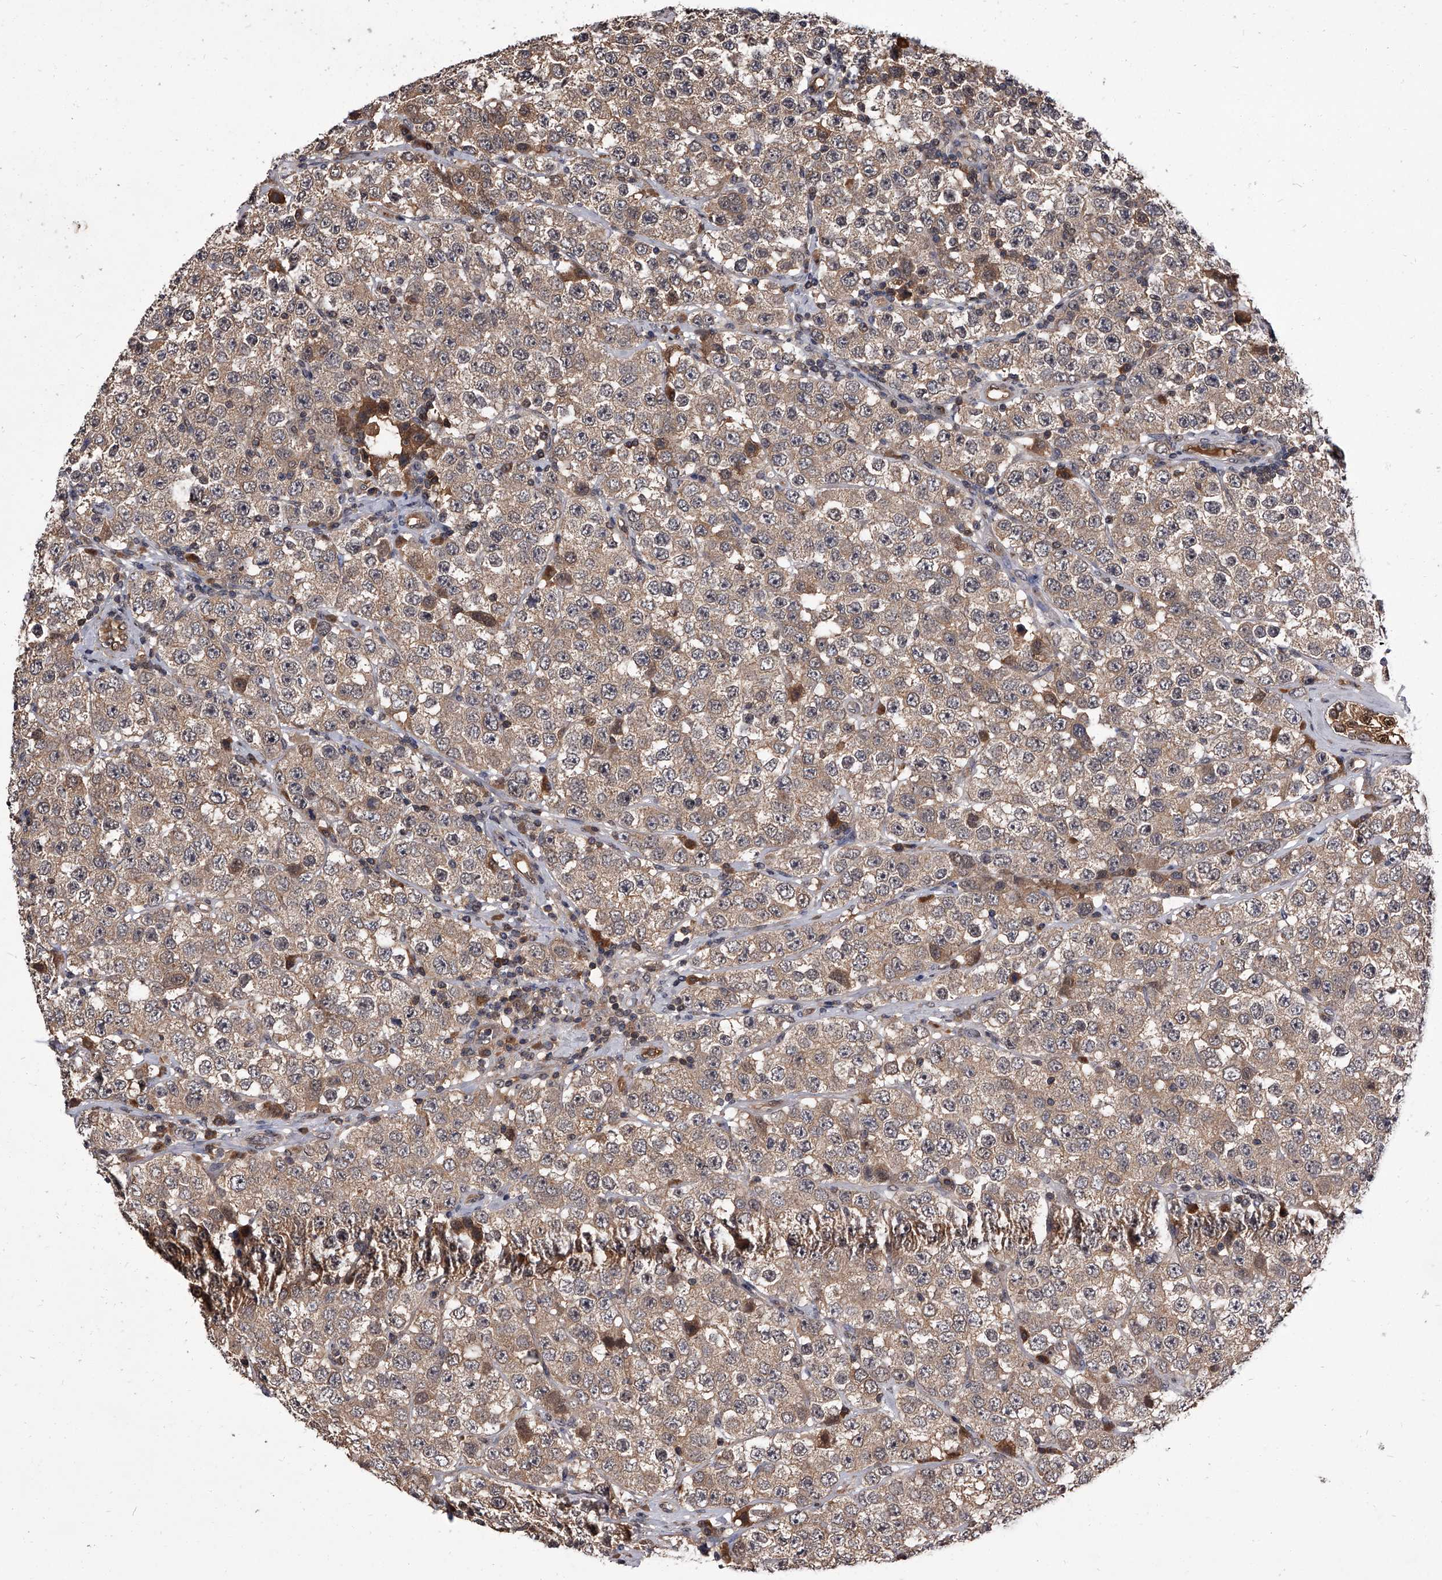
{"staining": {"intensity": "weak", "quantity": ">75%", "location": "cytoplasmic/membranous"}, "tissue": "testis cancer", "cell_type": "Tumor cells", "image_type": "cancer", "snomed": [{"axis": "morphology", "description": "Seminoma, NOS"}, {"axis": "topography", "description": "Testis"}], "caption": "The immunohistochemical stain highlights weak cytoplasmic/membranous positivity in tumor cells of testis cancer (seminoma) tissue.", "gene": "SLC18B1", "patient": {"sex": "male", "age": 28}}